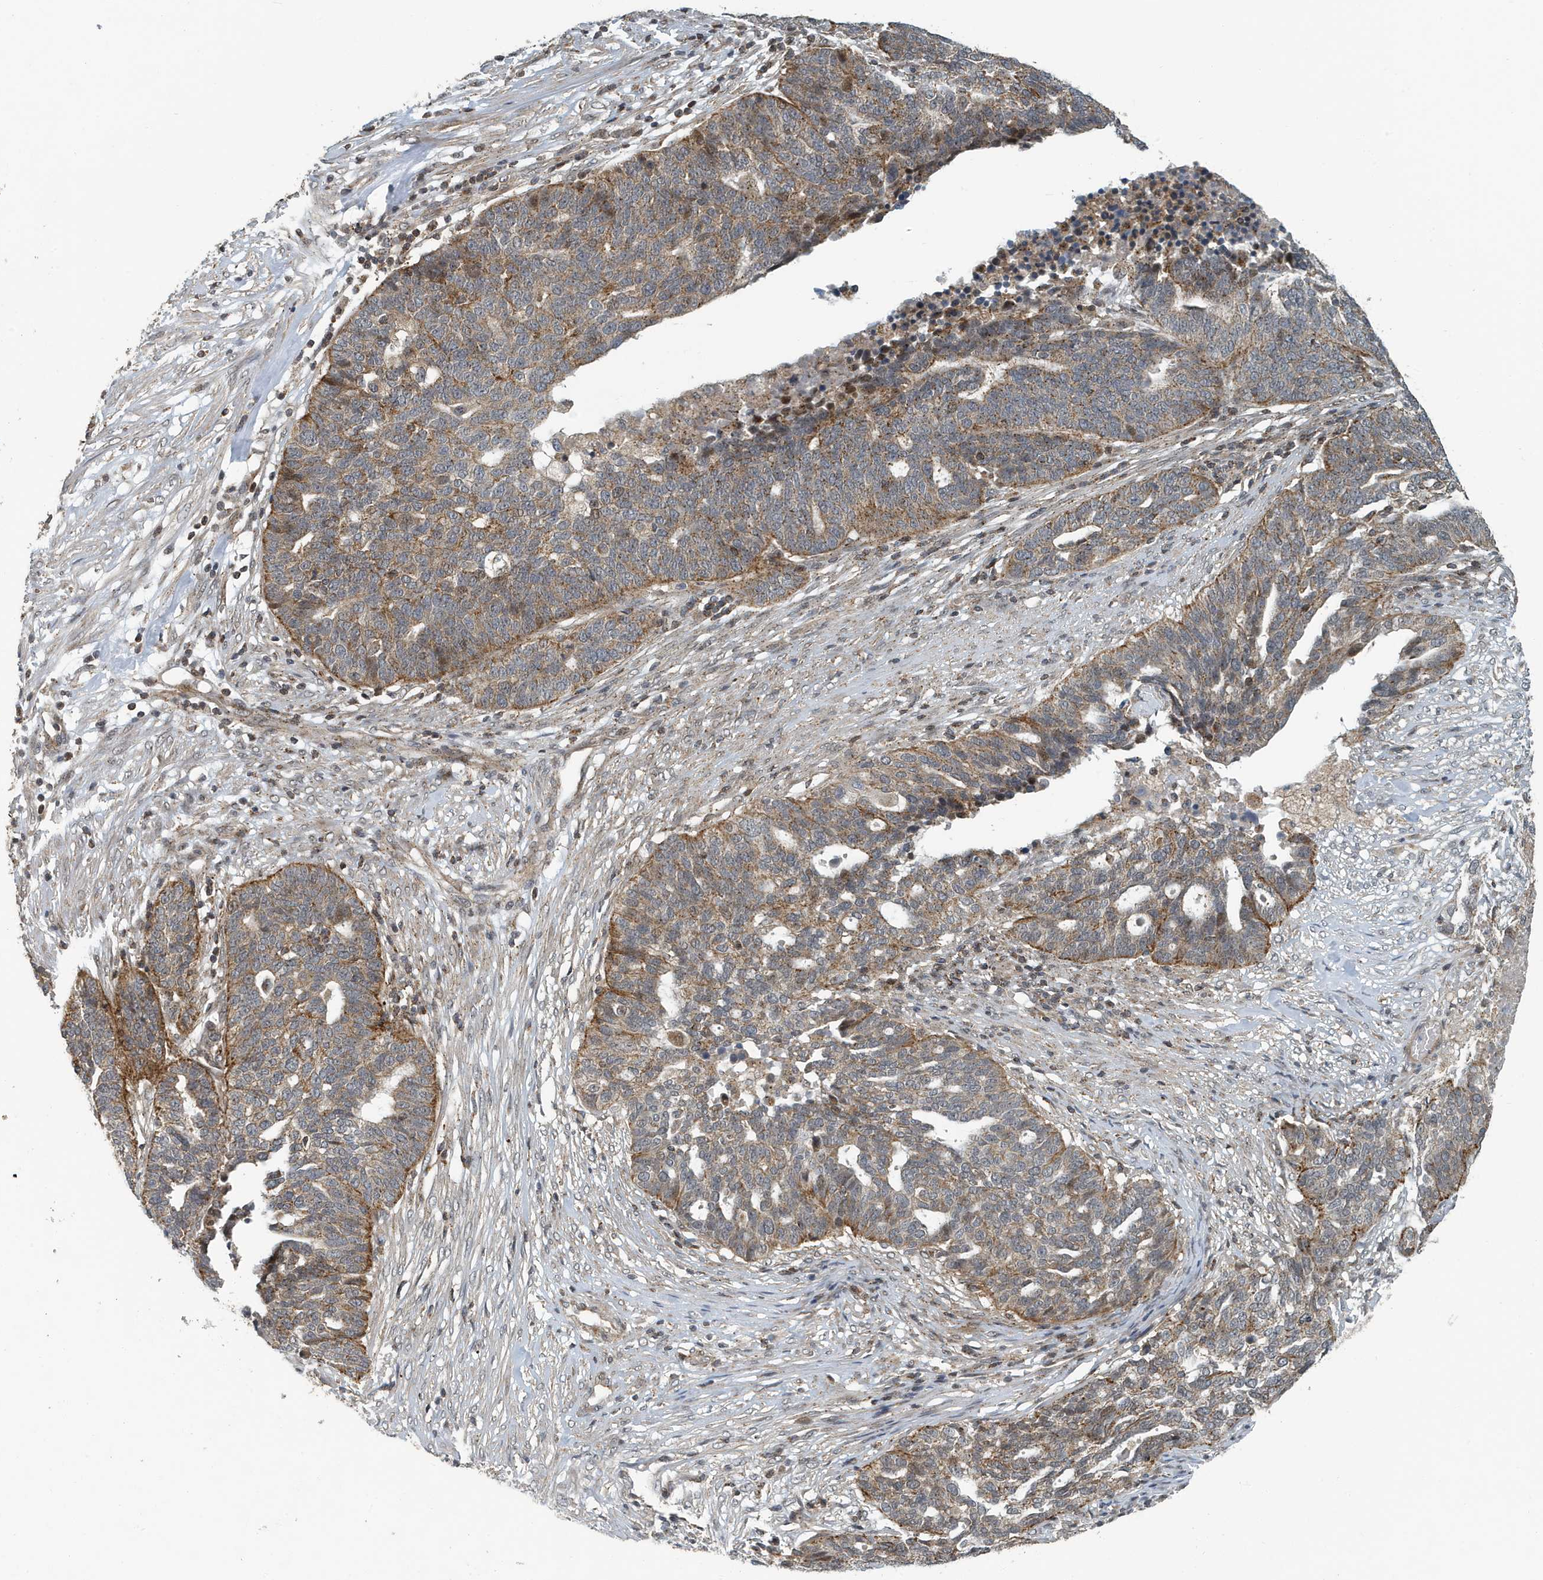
{"staining": {"intensity": "moderate", "quantity": "25%-75%", "location": "cytoplasmic/membranous"}, "tissue": "ovarian cancer", "cell_type": "Tumor cells", "image_type": "cancer", "snomed": [{"axis": "morphology", "description": "Cystadenocarcinoma, serous, NOS"}, {"axis": "topography", "description": "Ovary"}], "caption": "There is medium levels of moderate cytoplasmic/membranous positivity in tumor cells of ovarian cancer, as demonstrated by immunohistochemical staining (brown color).", "gene": "KIF15", "patient": {"sex": "female", "age": 59}}